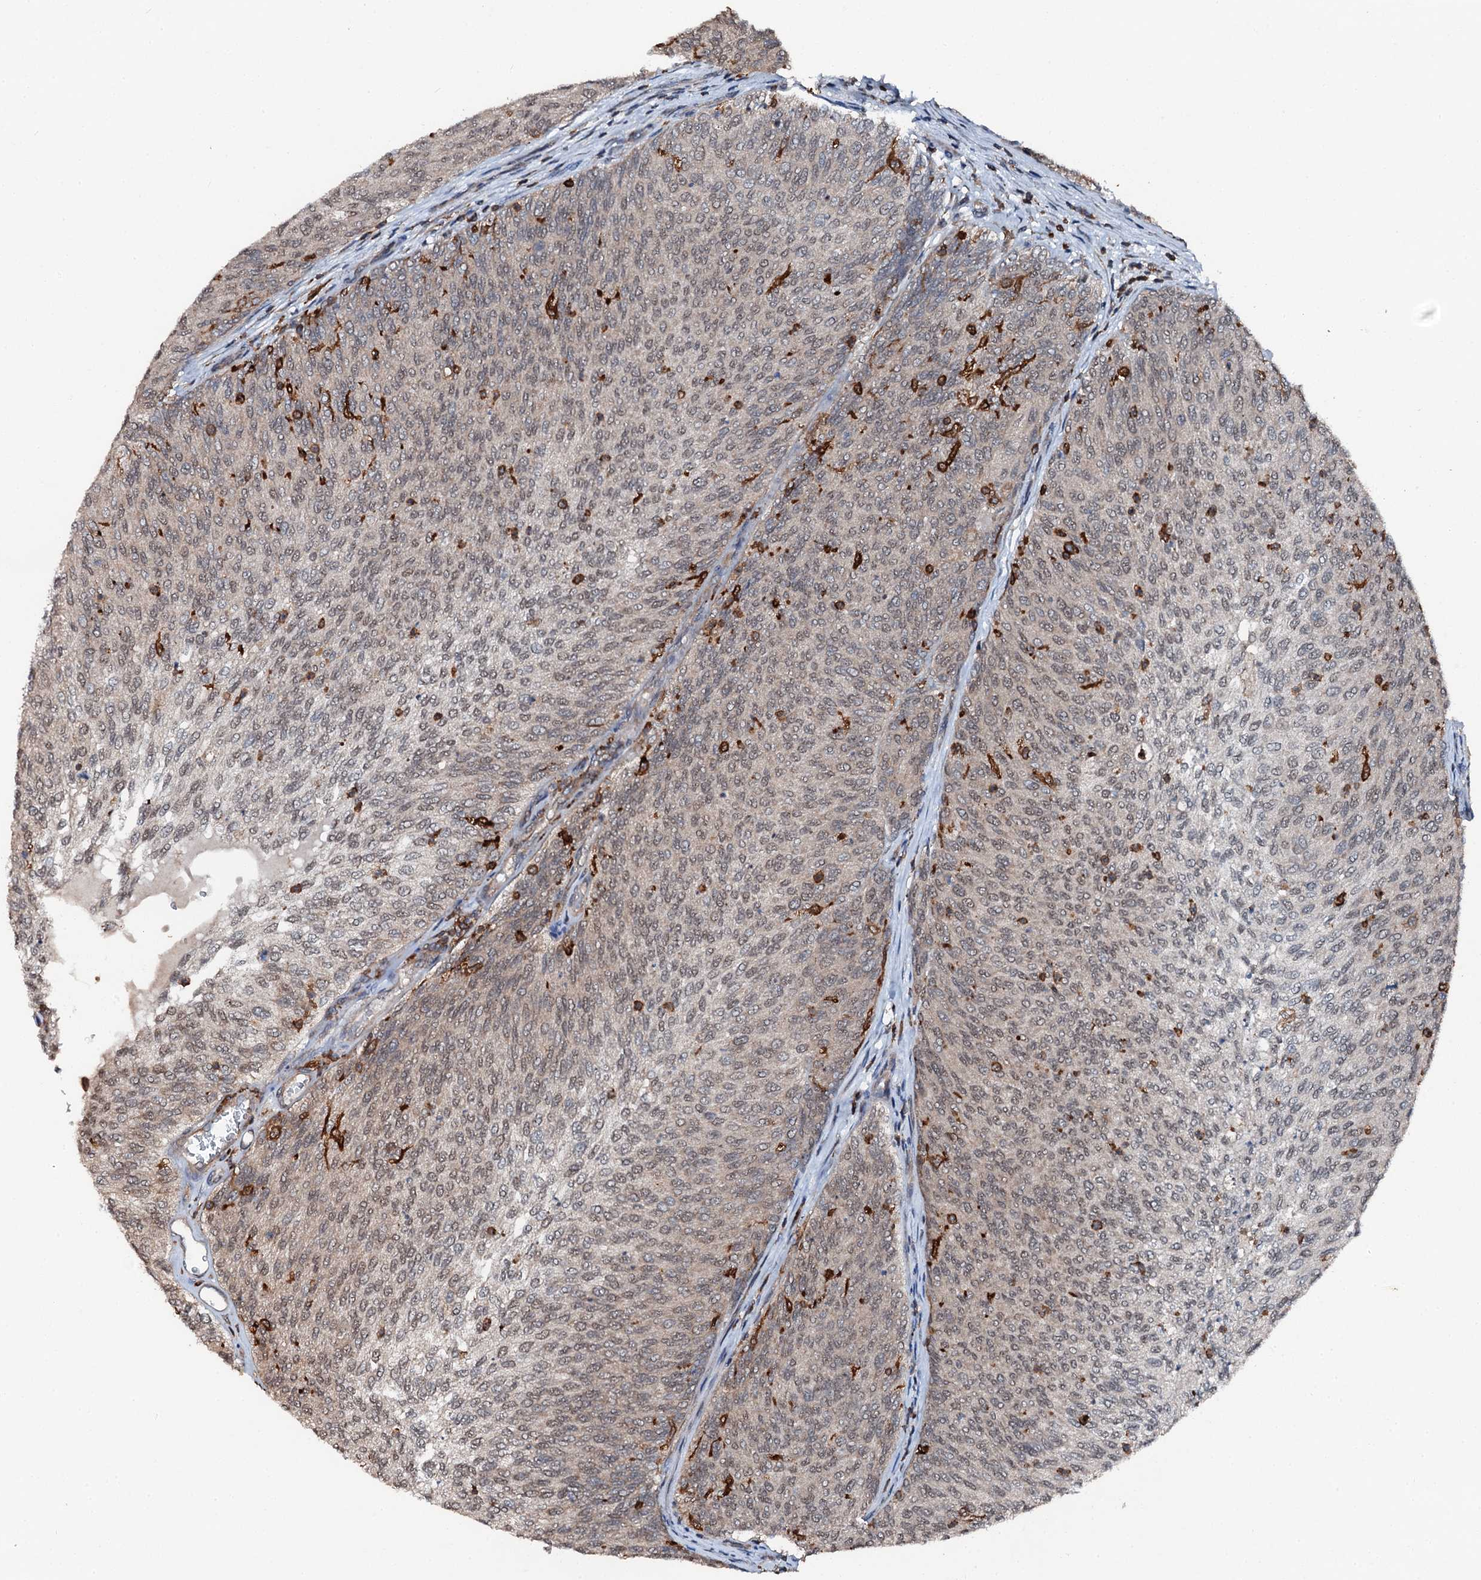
{"staining": {"intensity": "negative", "quantity": "none", "location": "none"}, "tissue": "urothelial cancer", "cell_type": "Tumor cells", "image_type": "cancer", "snomed": [{"axis": "morphology", "description": "Urothelial carcinoma, Low grade"}, {"axis": "topography", "description": "Urinary bladder"}], "caption": "DAB immunohistochemical staining of human urothelial carcinoma (low-grade) displays no significant positivity in tumor cells.", "gene": "EDC4", "patient": {"sex": "female", "age": 79}}